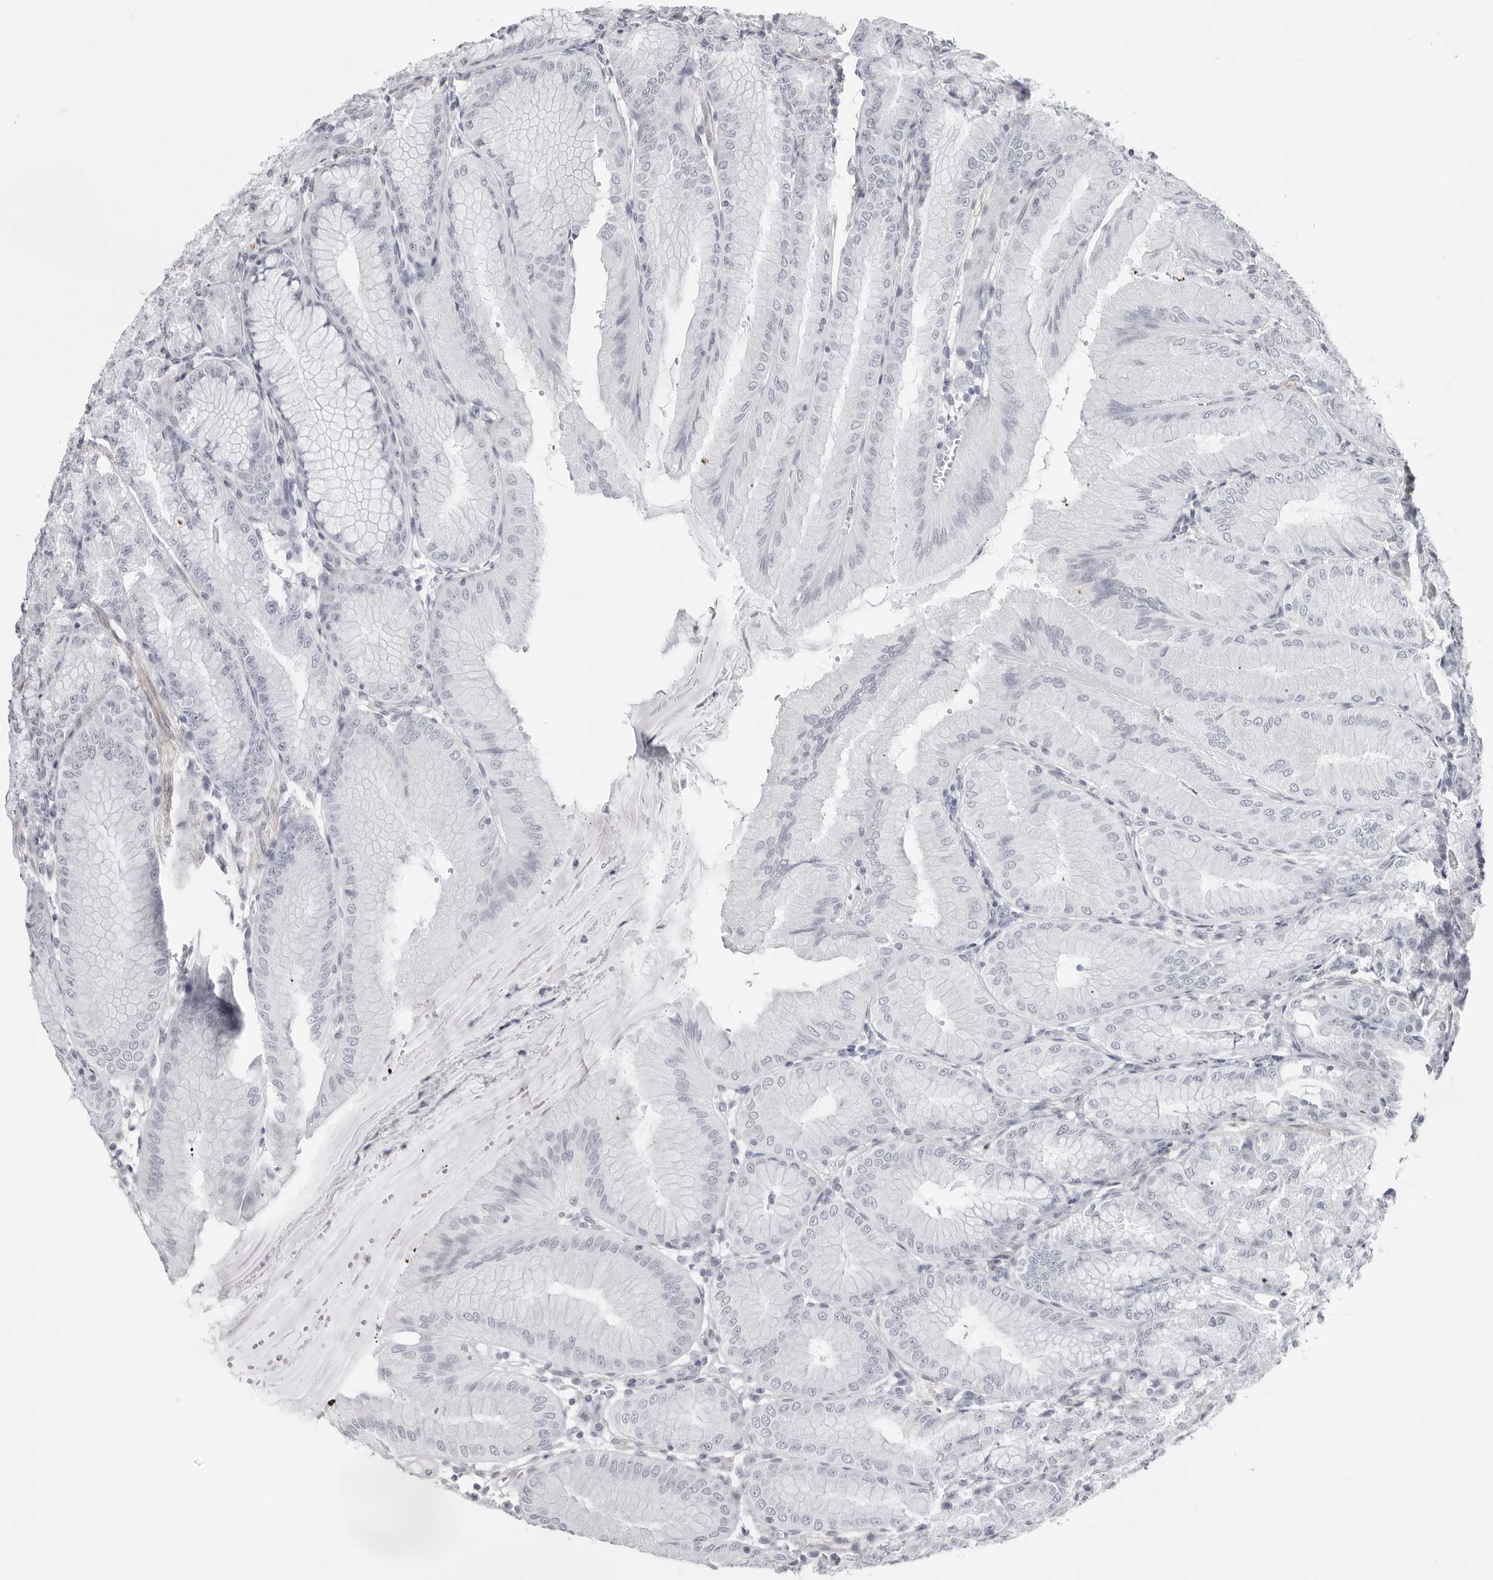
{"staining": {"intensity": "negative", "quantity": "none", "location": "none"}, "tissue": "stomach", "cell_type": "Glandular cells", "image_type": "normal", "snomed": [{"axis": "morphology", "description": "Normal tissue, NOS"}, {"axis": "topography", "description": "Stomach, lower"}], "caption": "Glandular cells are negative for protein expression in normal human stomach.", "gene": "INSL3", "patient": {"sex": "male", "age": 71}}